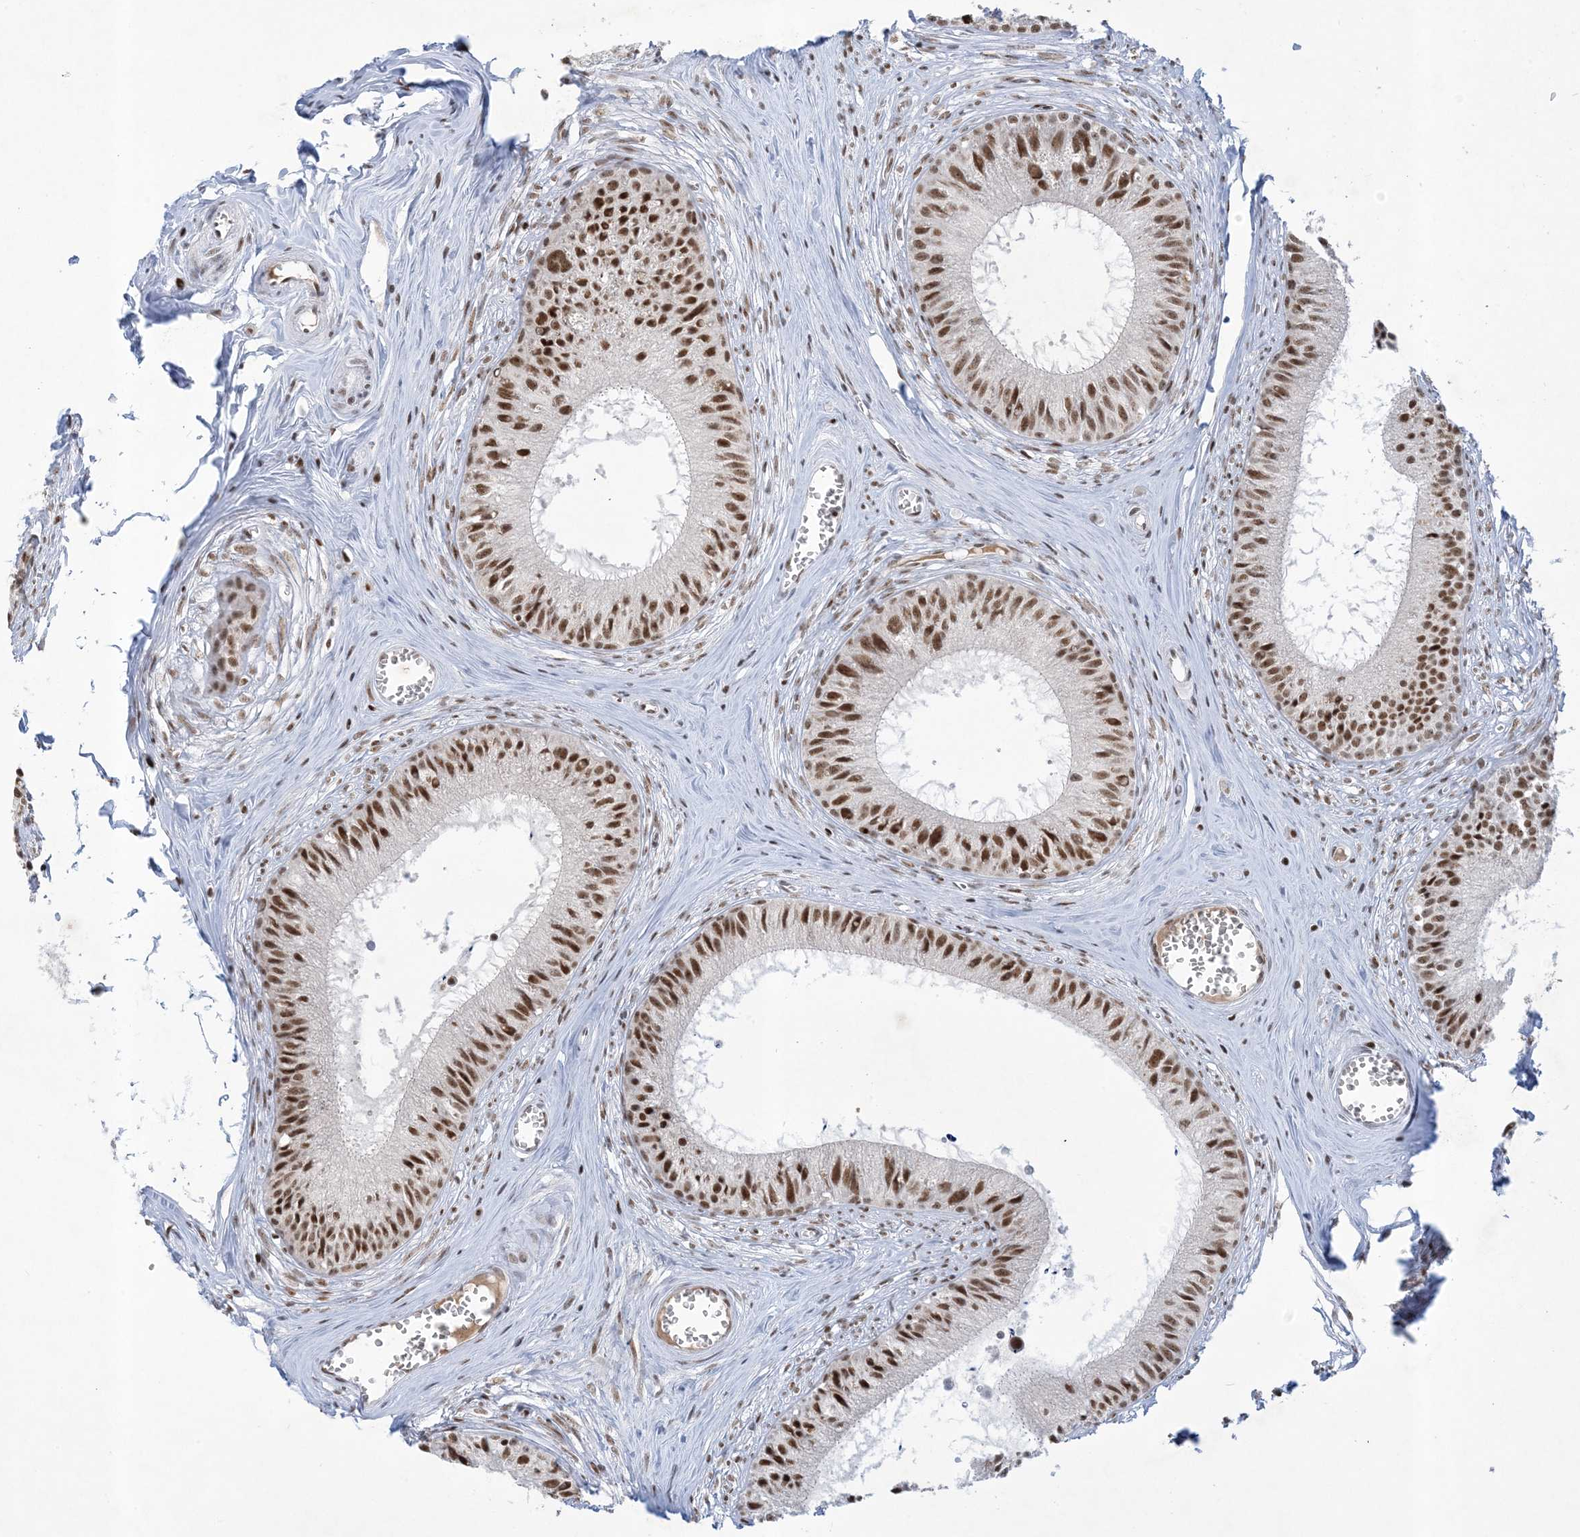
{"staining": {"intensity": "strong", "quantity": ">75%", "location": "nuclear"}, "tissue": "epididymis", "cell_type": "Glandular cells", "image_type": "normal", "snomed": [{"axis": "morphology", "description": "Normal tissue, NOS"}, {"axis": "topography", "description": "Epididymis"}], "caption": "Protein staining of unremarkable epididymis demonstrates strong nuclear expression in about >75% of glandular cells.", "gene": "PPIL2", "patient": {"sex": "male", "age": 36}}